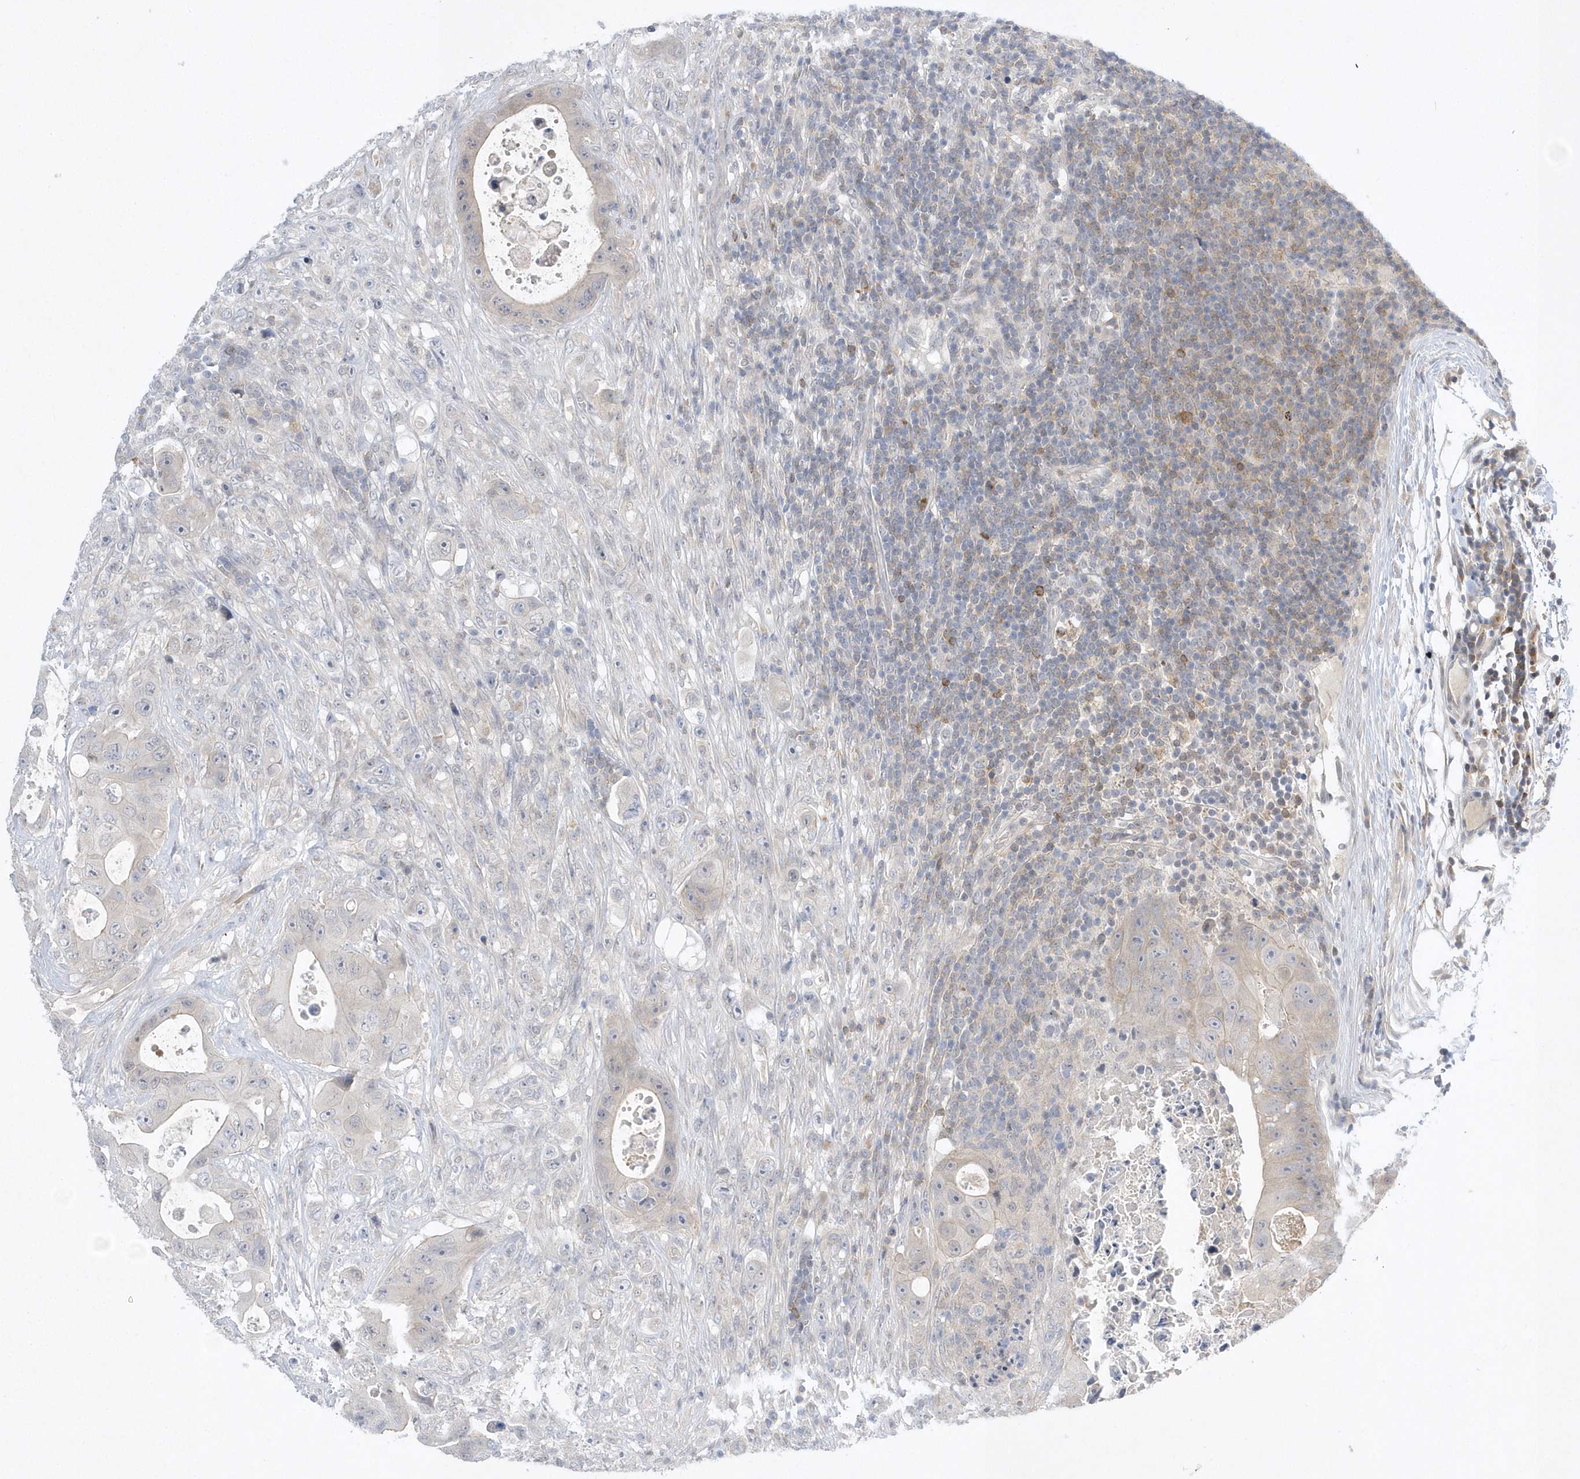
{"staining": {"intensity": "negative", "quantity": "none", "location": "none"}, "tissue": "colorectal cancer", "cell_type": "Tumor cells", "image_type": "cancer", "snomed": [{"axis": "morphology", "description": "Adenocarcinoma, NOS"}, {"axis": "topography", "description": "Colon"}], "caption": "Immunohistochemical staining of colorectal cancer shows no significant expression in tumor cells. Brightfield microscopy of immunohistochemistry (IHC) stained with DAB (3,3'-diaminobenzidine) (brown) and hematoxylin (blue), captured at high magnification.", "gene": "ZC3H12D", "patient": {"sex": "female", "age": 46}}